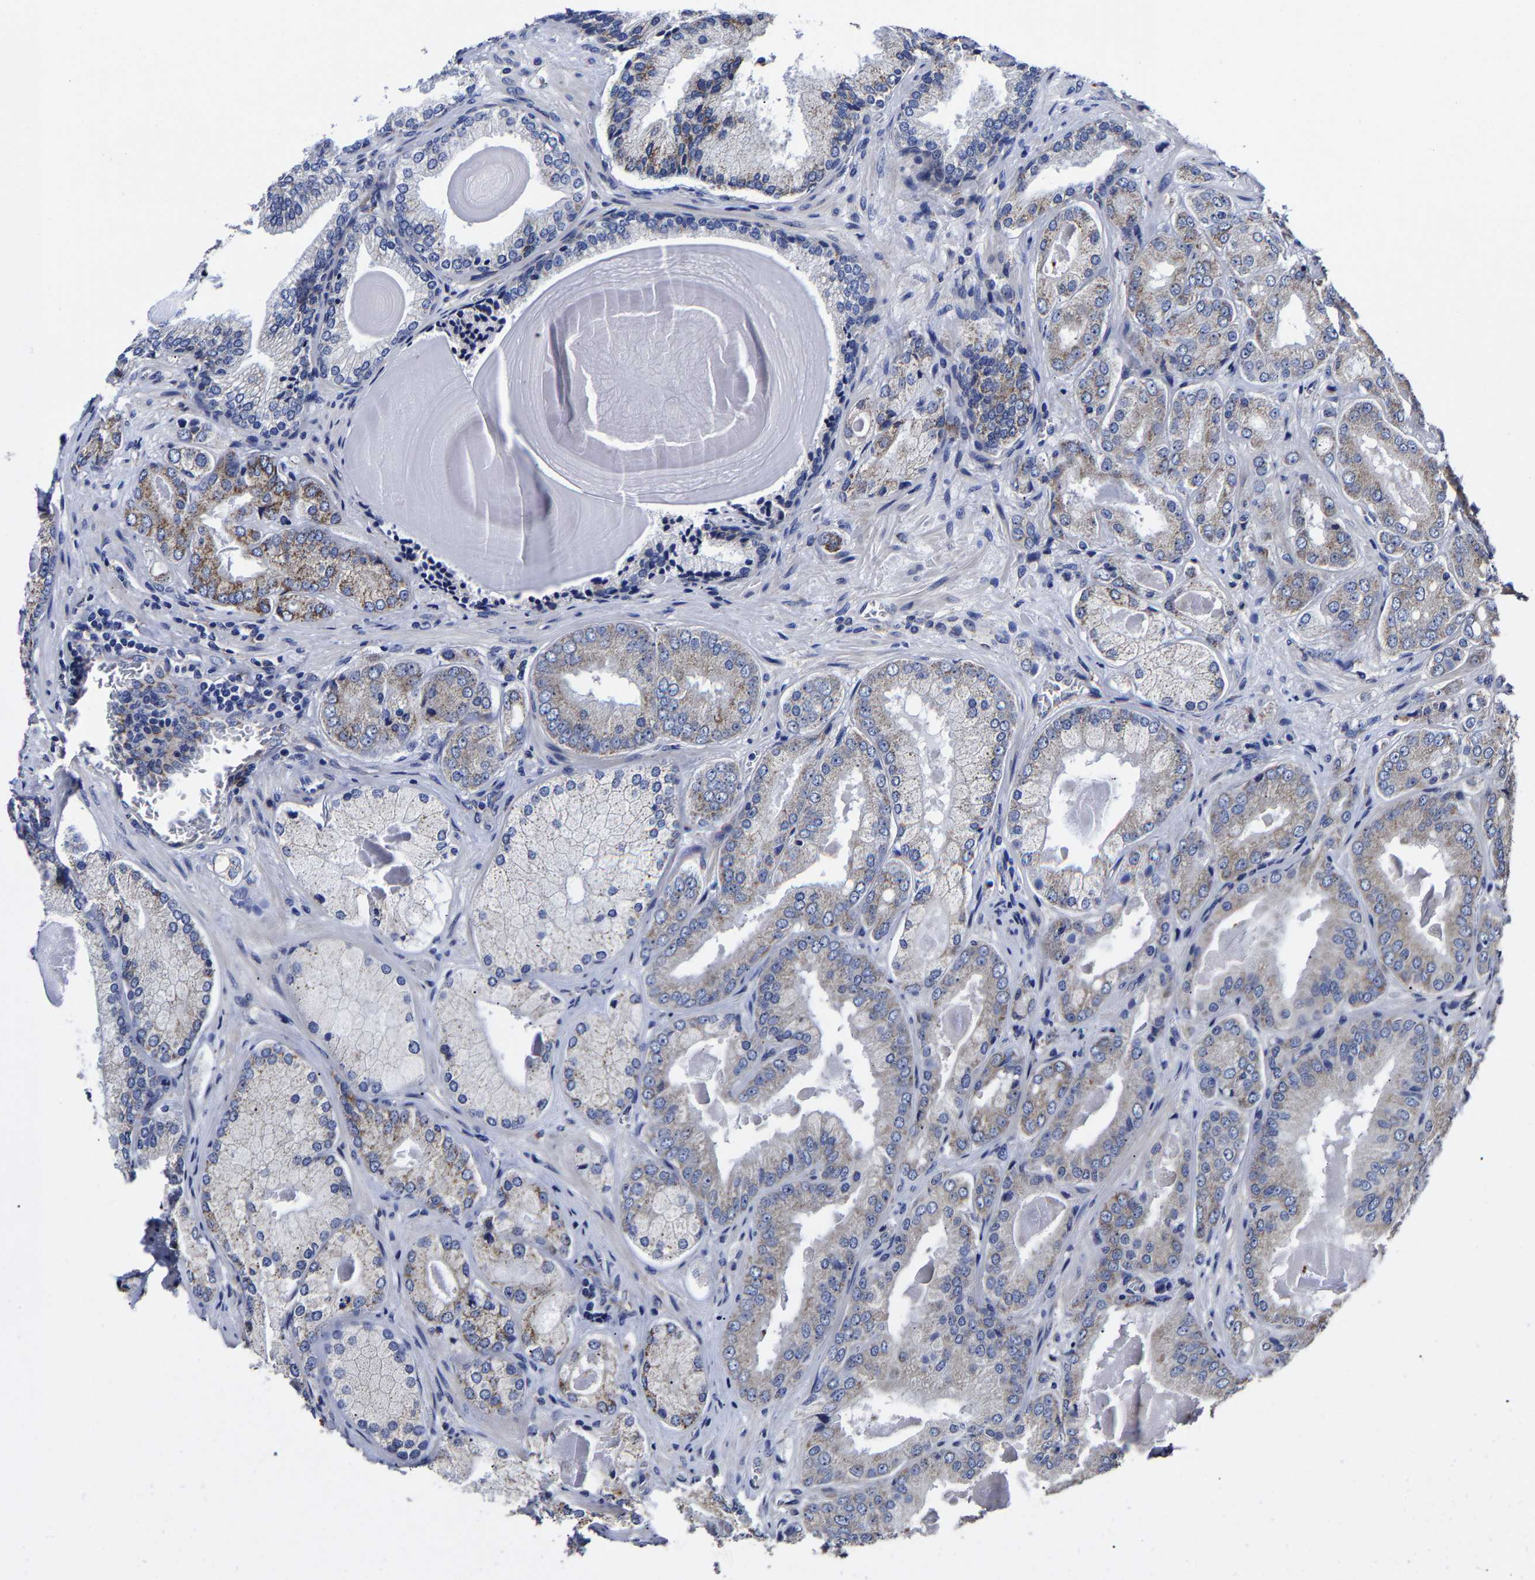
{"staining": {"intensity": "moderate", "quantity": ">75%", "location": "cytoplasmic/membranous"}, "tissue": "prostate cancer", "cell_type": "Tumor cells", "image_type": "cancer", "snomed": [{"axis": "morphology", "description": "Adenocarcinoma, Low grade"}, {"axis": "topography", "description": "Prostate"}], "caption": "IHC micrograph of neoplastic tissue: human adenocarcinoma (low-grade) (prostate) stained using IHC demonstrates medium levels of moderate protein expression localized specifically in the cytoplasmic/membranous of tumor cells, appearing as a cytoplasmic/membranous brown color.", "gene": "AASS", "patient": {"sex": "male", "age": 65}}